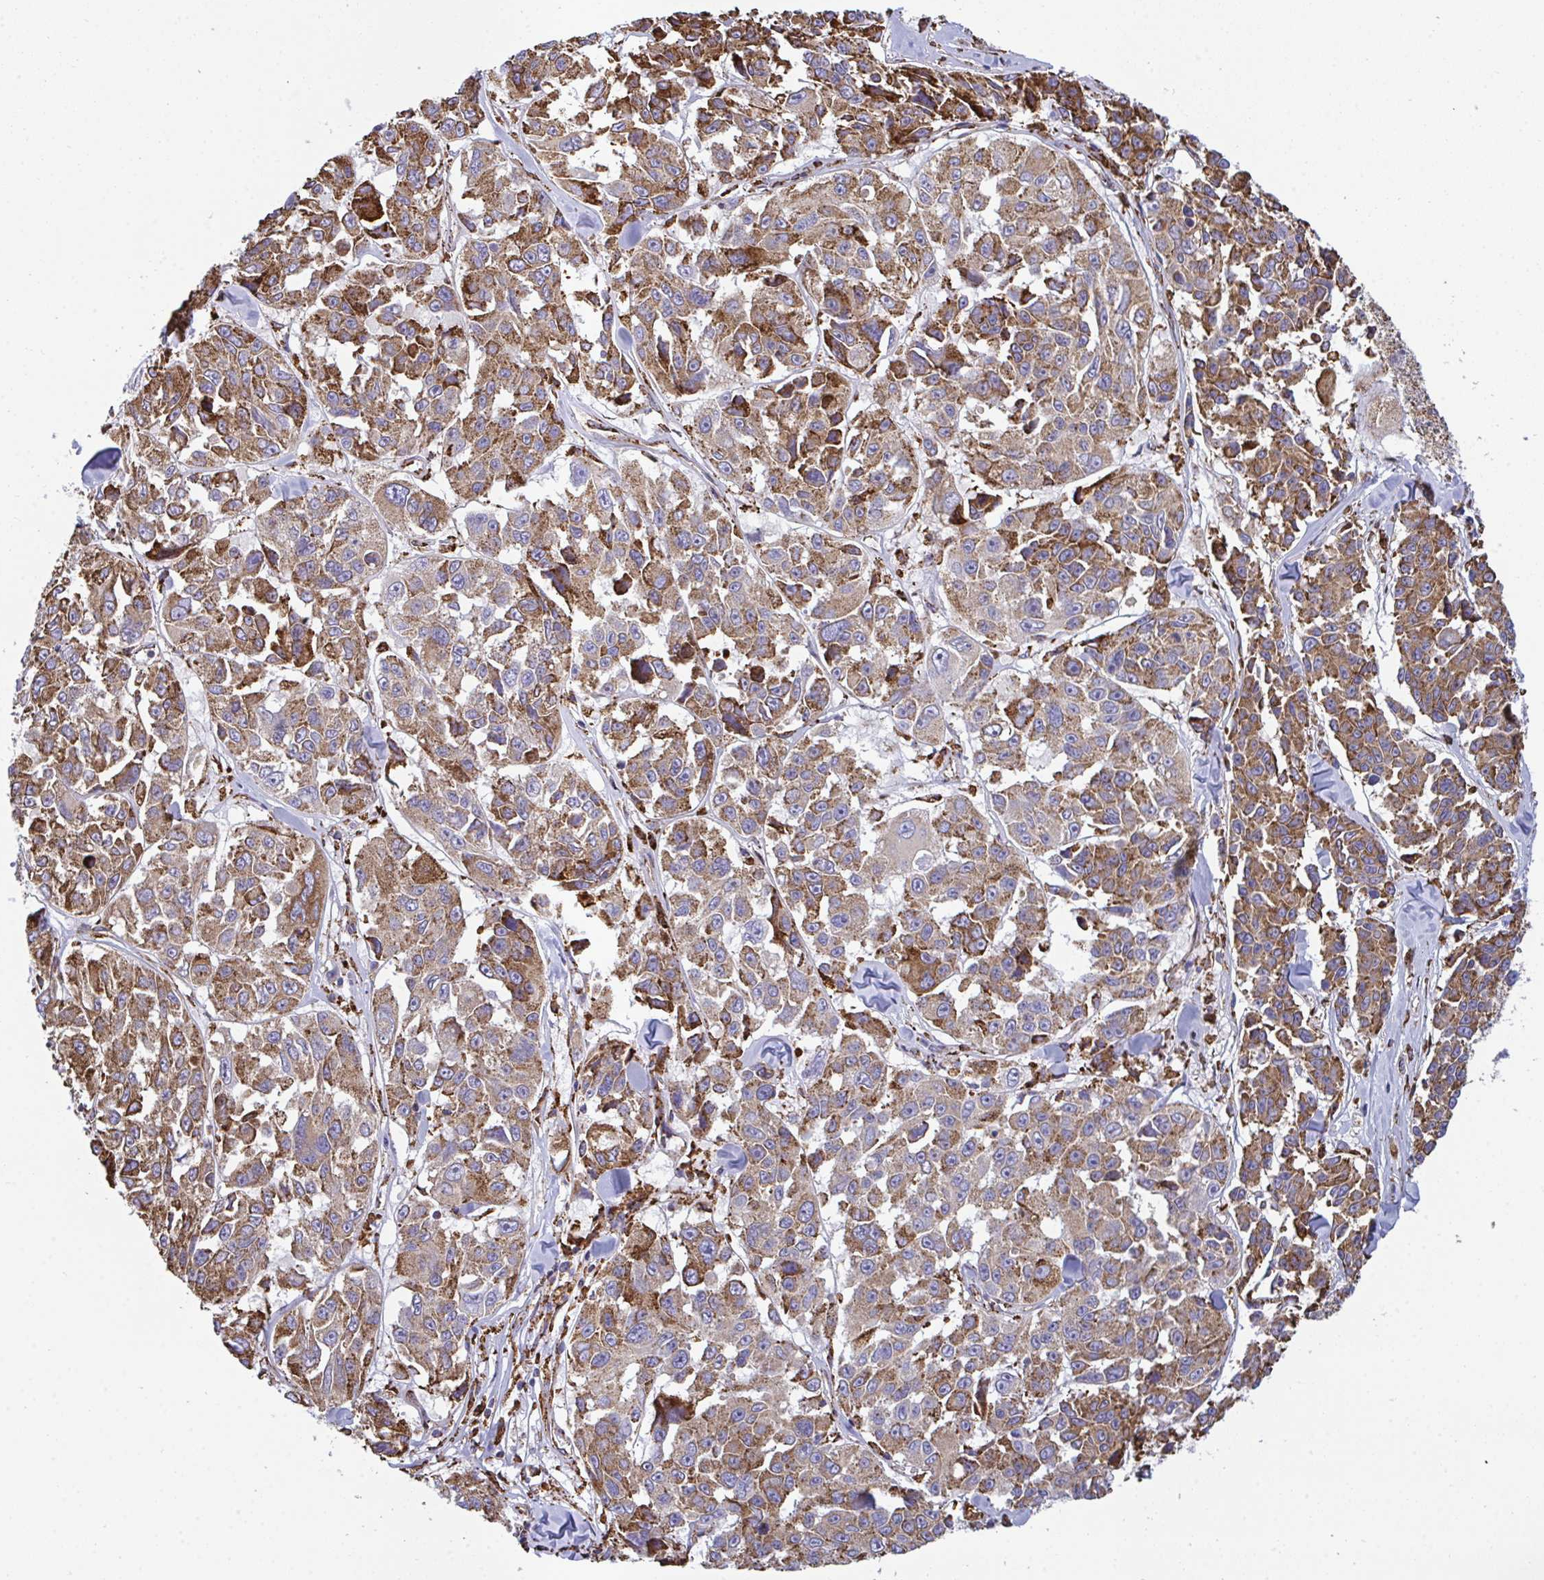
{"staining": {"intensity": "strong", "quantity": ">75%", "location": "cytoplasmic/membranous"}, "tissue": "melanoma", "cell_type": "Tumor cells", "image_type": "cancer", "snomed": [{"axis": "morphology", "description": "Malignant melanoma, NOS"}, {"axis": "topography", "description": "Skin"}], "caption": "This is a photomicrograph of immunohistochemistry (IHC) staining of malignant melanoma, which shows strong expression in the cytoplasmic/membranous of tumor cells.", "gene": "PEAK3", "patient": {"sex": "female", "age": 66}}